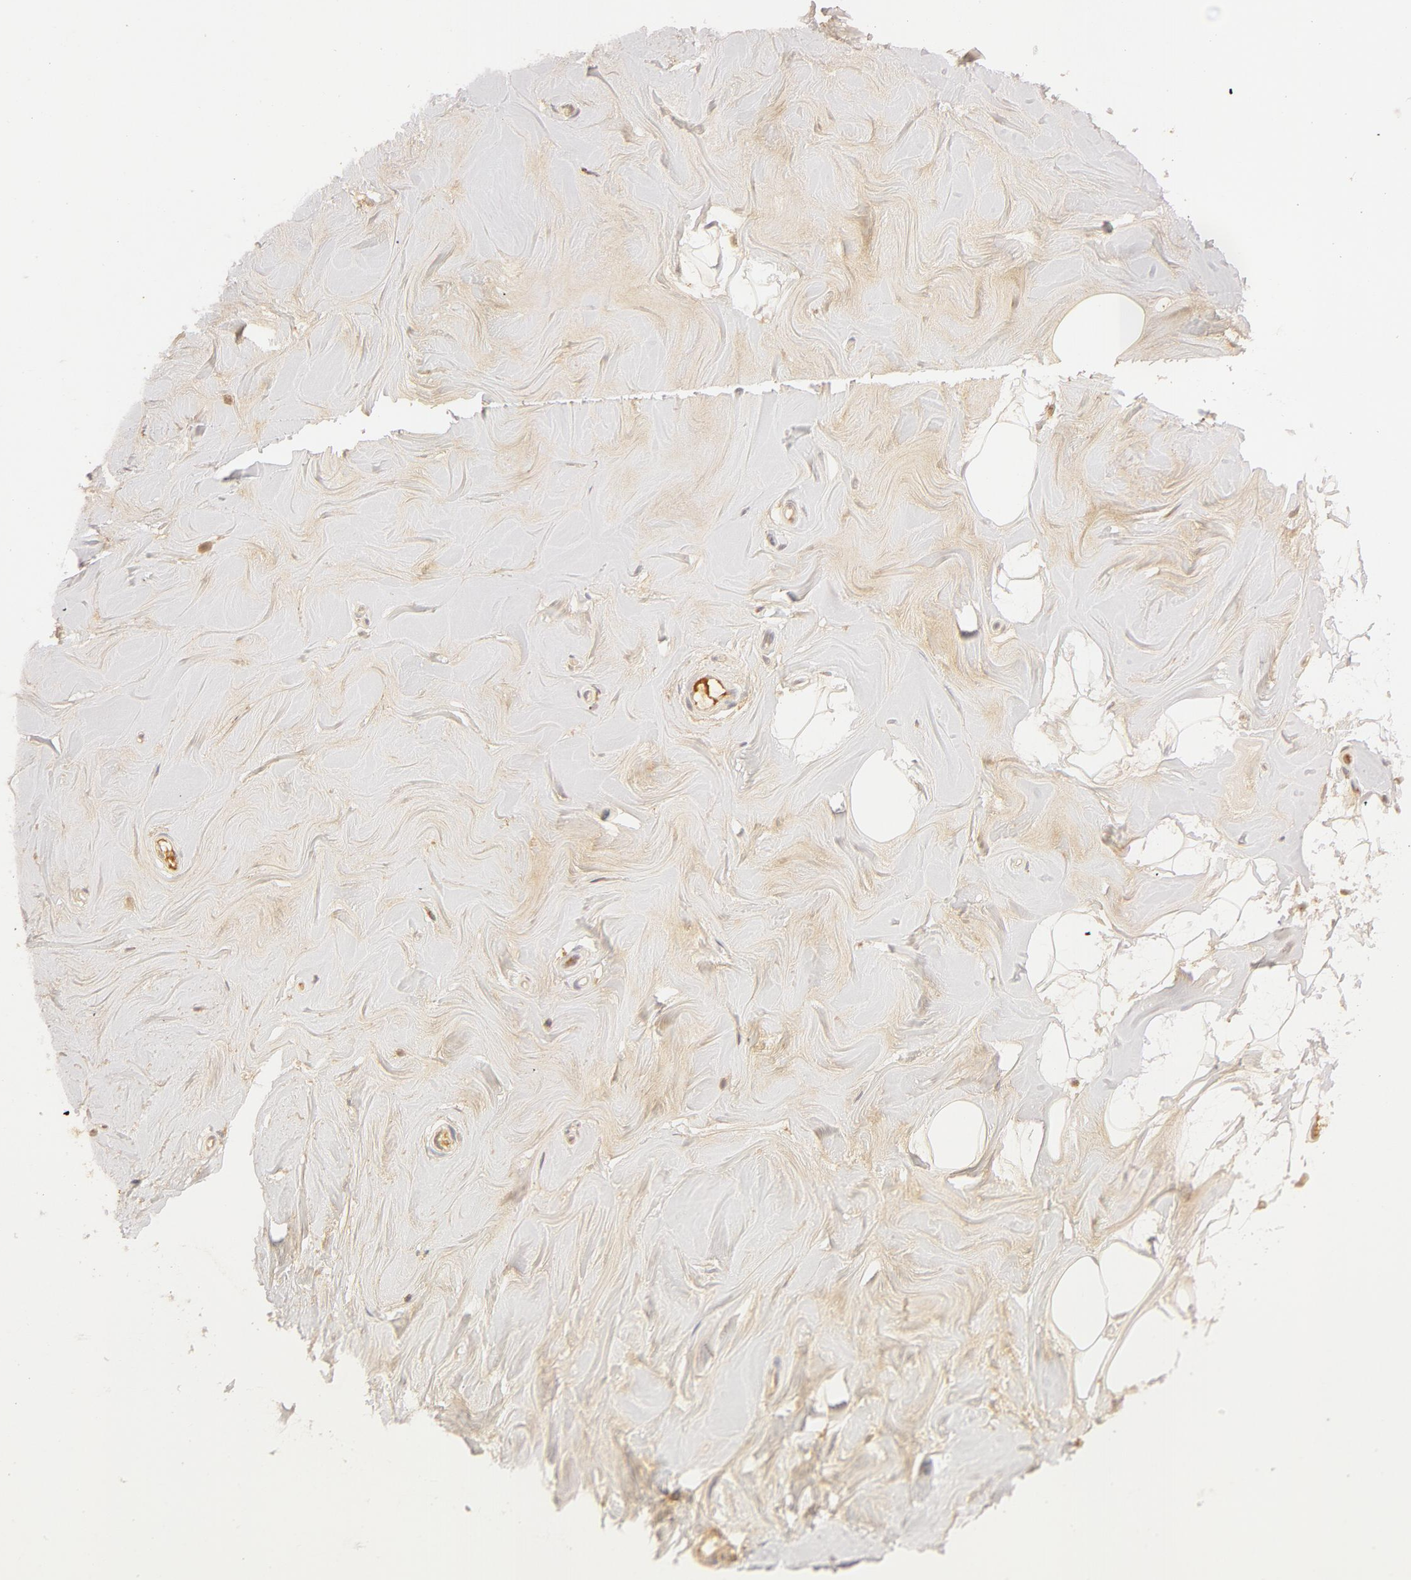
{"staining": {"intensity": "negative", "quantity": "none", "location": "none"}, "tissue": "adipose tissue", "cell_type": "Adipocytes", "image_type": "normal", "snomed": [{"axis": "morphology", "description": "Normal tissue, NOS"}, {"axis": "topography", "description": "Breast"}], "caption": "DAB immunohistochemical staining of benign human adipose tissue reveals no significant staining in adipocytes.", "gene": "C1R", "patient": {"sex": "female", "age": 44}}